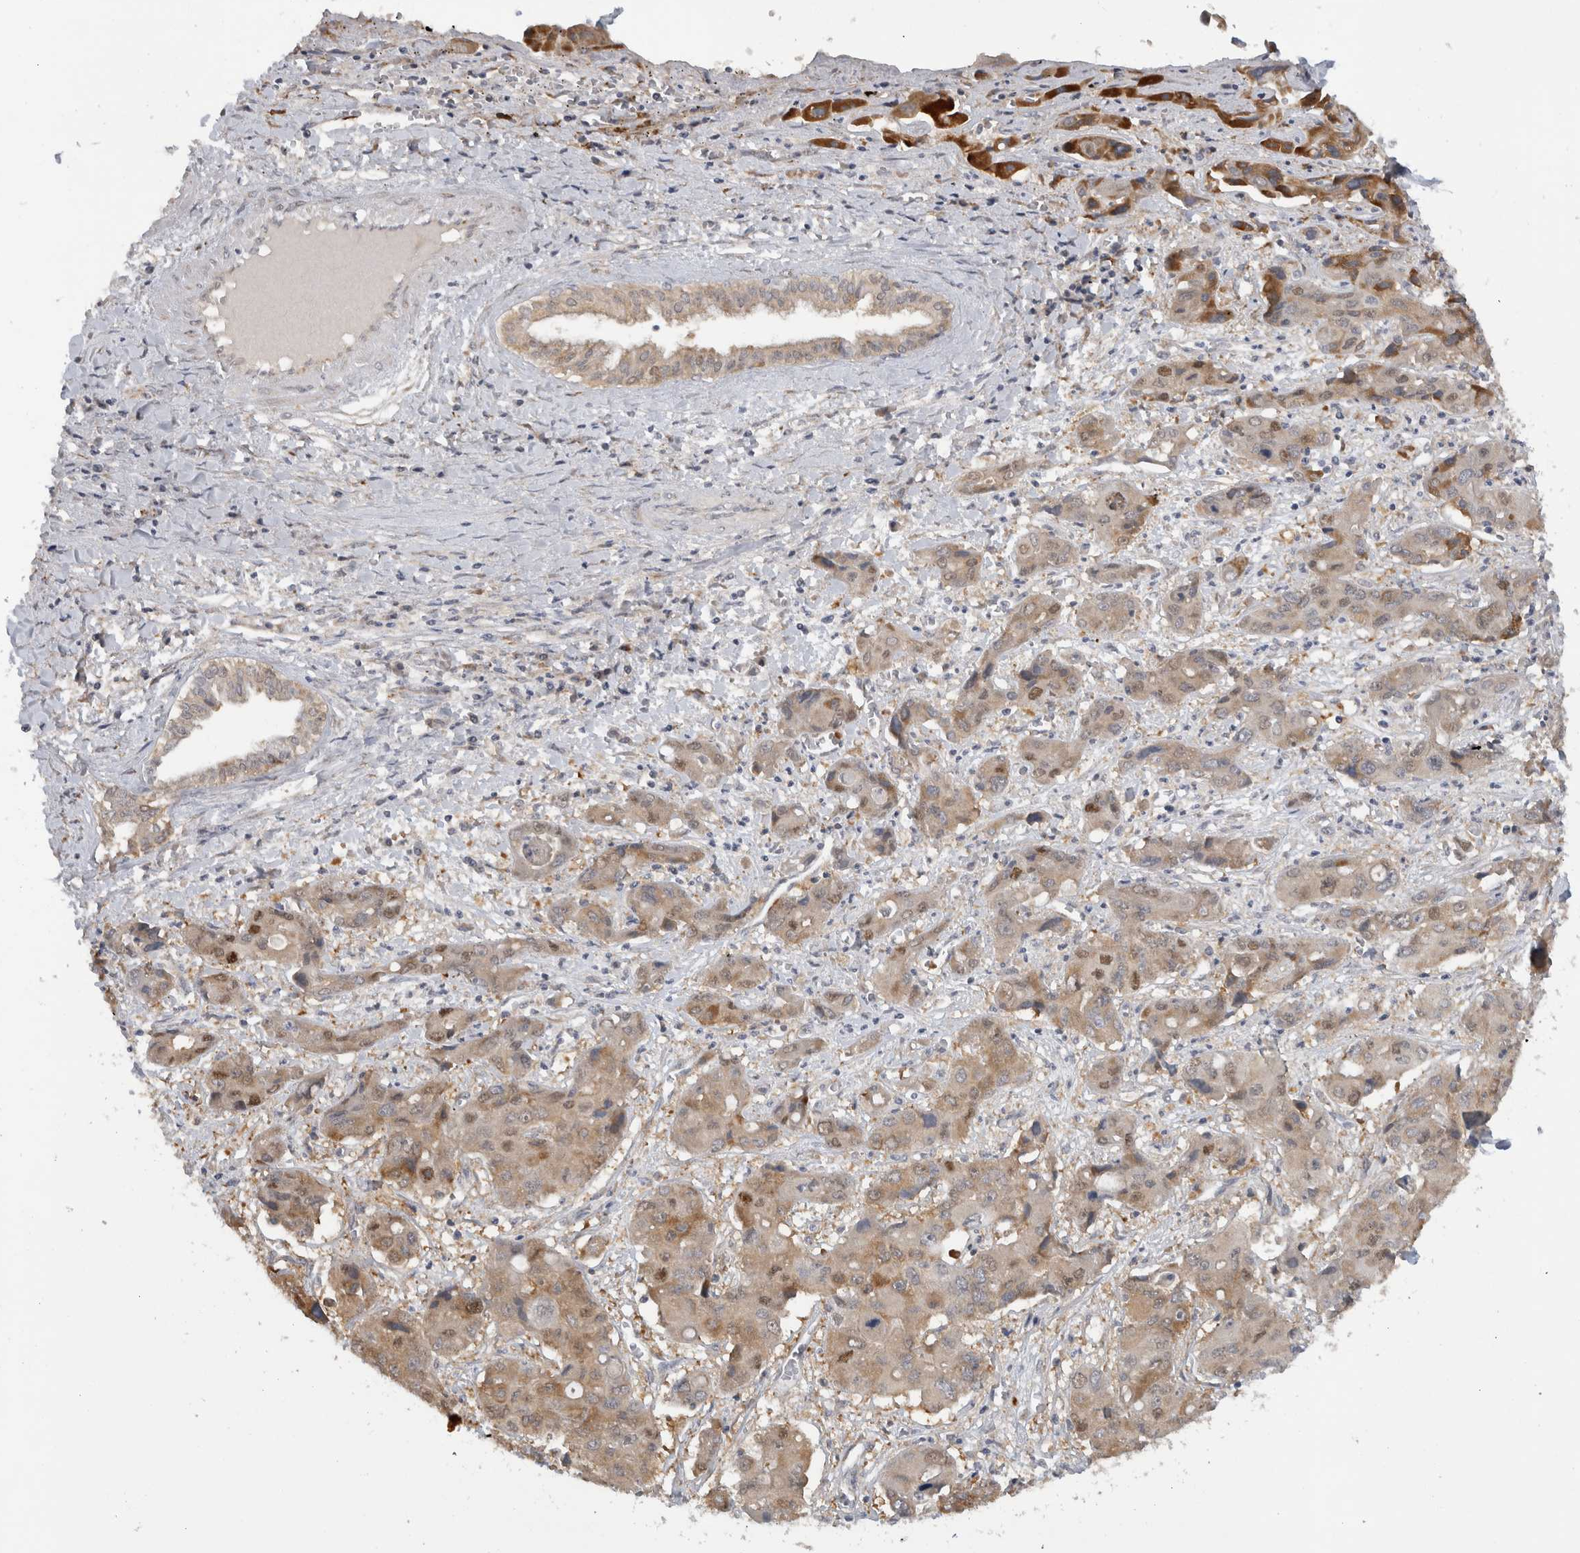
{"staining": {"intensity": "weak", "quantity": ">75%", "location": "cytoplasmic/membranous,nuclear"}, "tissue": "liver cancer", "cell_type": "Tumor cells", "image_type": "cancer", "snomed": [{"axis": "morphology", "description": "Cholangiocarcinoma"}, {"axis": "topography", "description": "Liver"}], "caption": "Liver cancer was stained to show a protein in brown. There is low levels of weak cytoplasmic/membranous and nuclear expression in approximately >75% of tumor cells.", "gene": "DYRK2", "patient": {"sex": "male", "age": 67}}